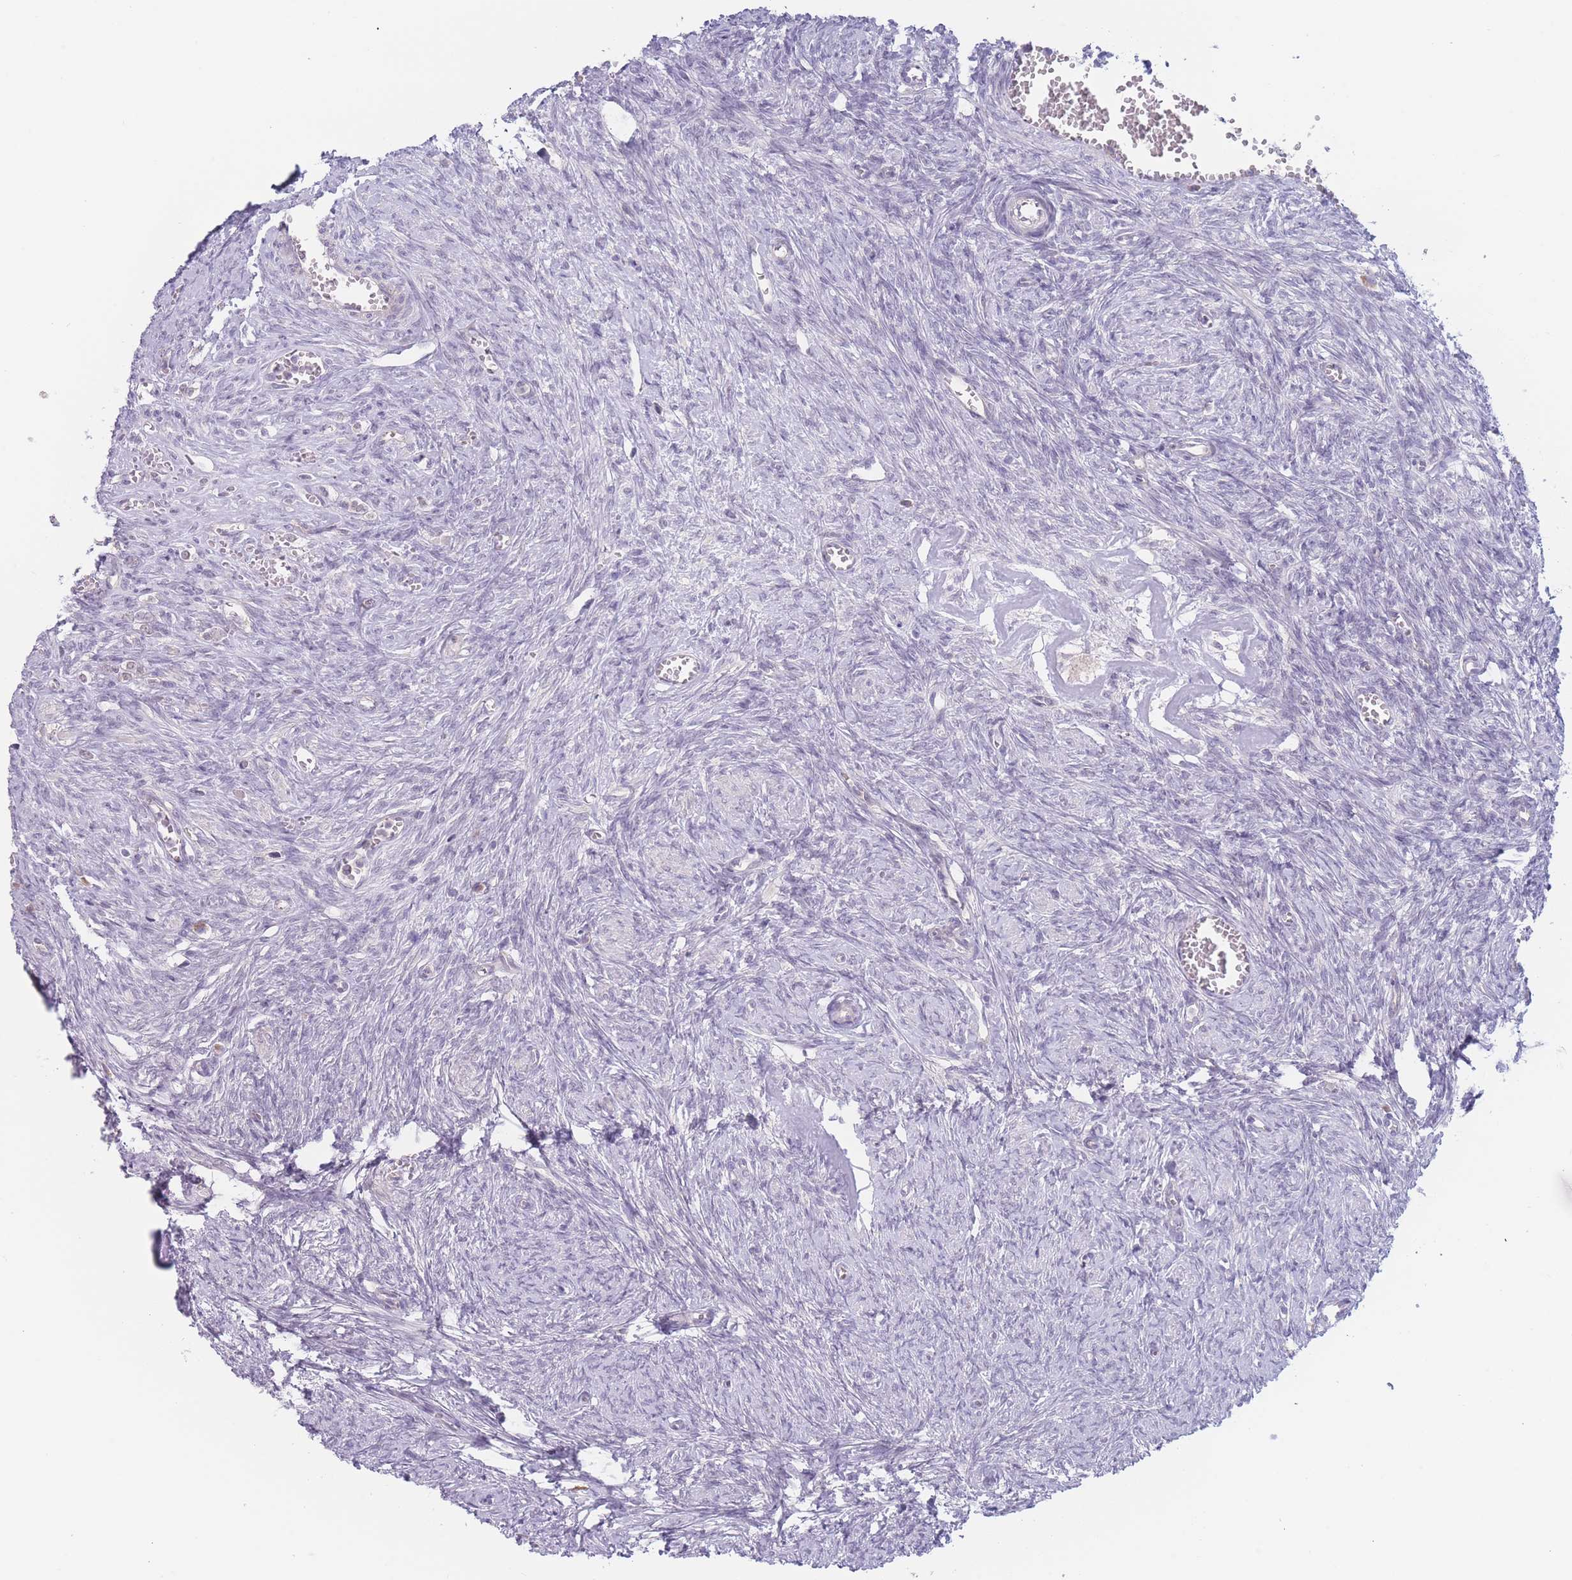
{"staining": {"intensity": "negative", "quantity": "none", "location": "none"}, "tissue": "ovary", "cell_type": "Ovarian stroma cells", "image_type": "normal", "snomed": [{"axis": "morphology", "description": "Normal tissue, NOS"}, {"axis": "topography", "description": "Ovary"}], "caption": "Ovarian stroma cells show no significant expression in unremarkable ovary. (DAB immunohistochemistry with hematoxylin counter stain).", "gene": "FAM227B", "patient": {"sex": "female", "age": 44}}